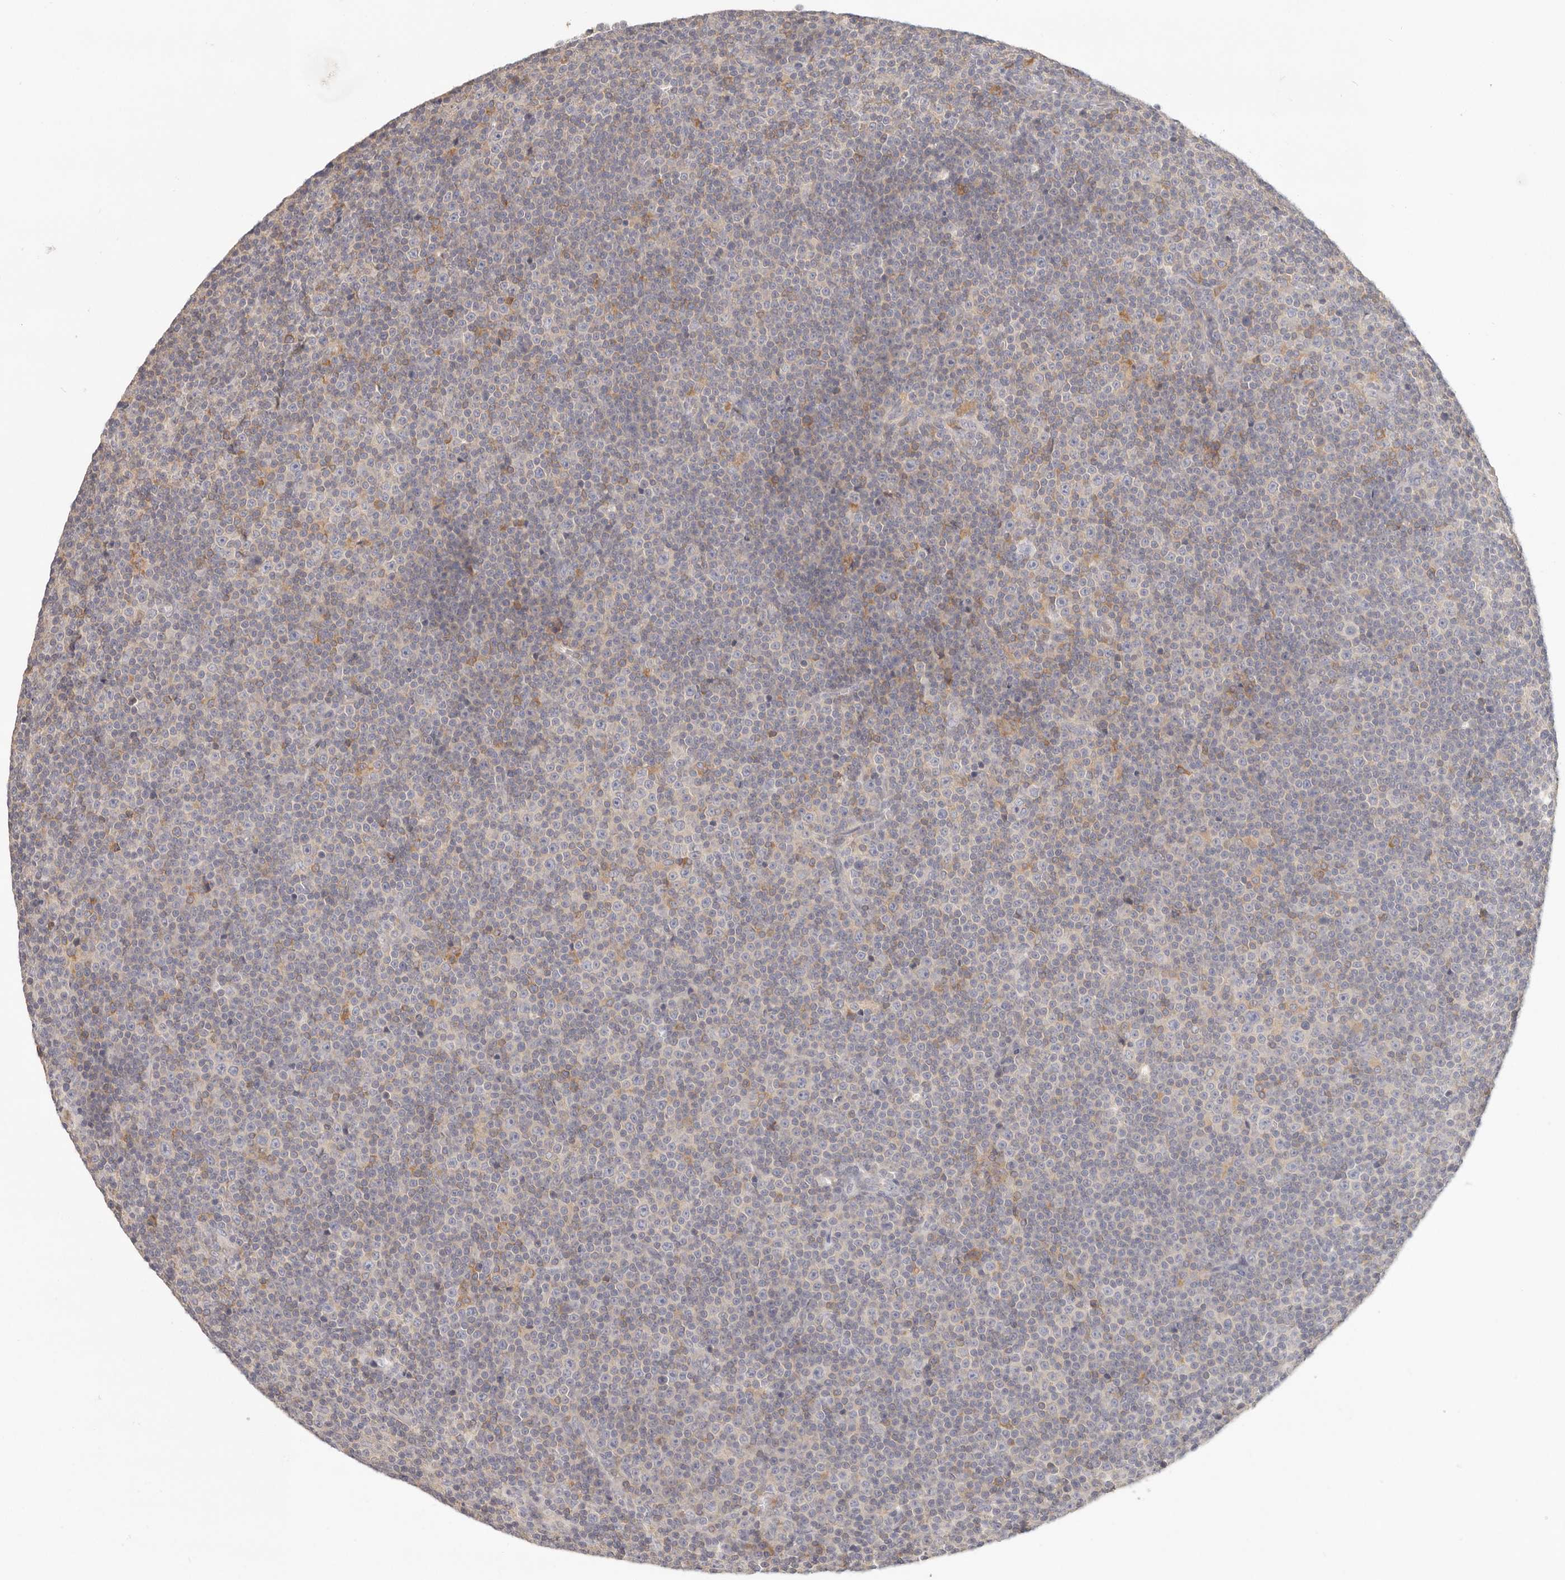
{"staining": {"intensity": "negative", "quantity": "none", "location": "none"}, "tissue": "lymphoma", "cell_type": "Tumor cells", "image_type": "cancer", "snomed": [{"axis": "morphology", "description": "Malignant lymphoma, non-Hodgkin's type, Low grade"}, {"axis": "topography", "description": "Lymph node"}], "caption": "This is an IHC micrograph of human low-grade malignant lymphoma, non-Hodgkin's type. There is no expression in tumor cells.", "gene": "ANXA9", "patient": {"sex": "female", "age": 67}}